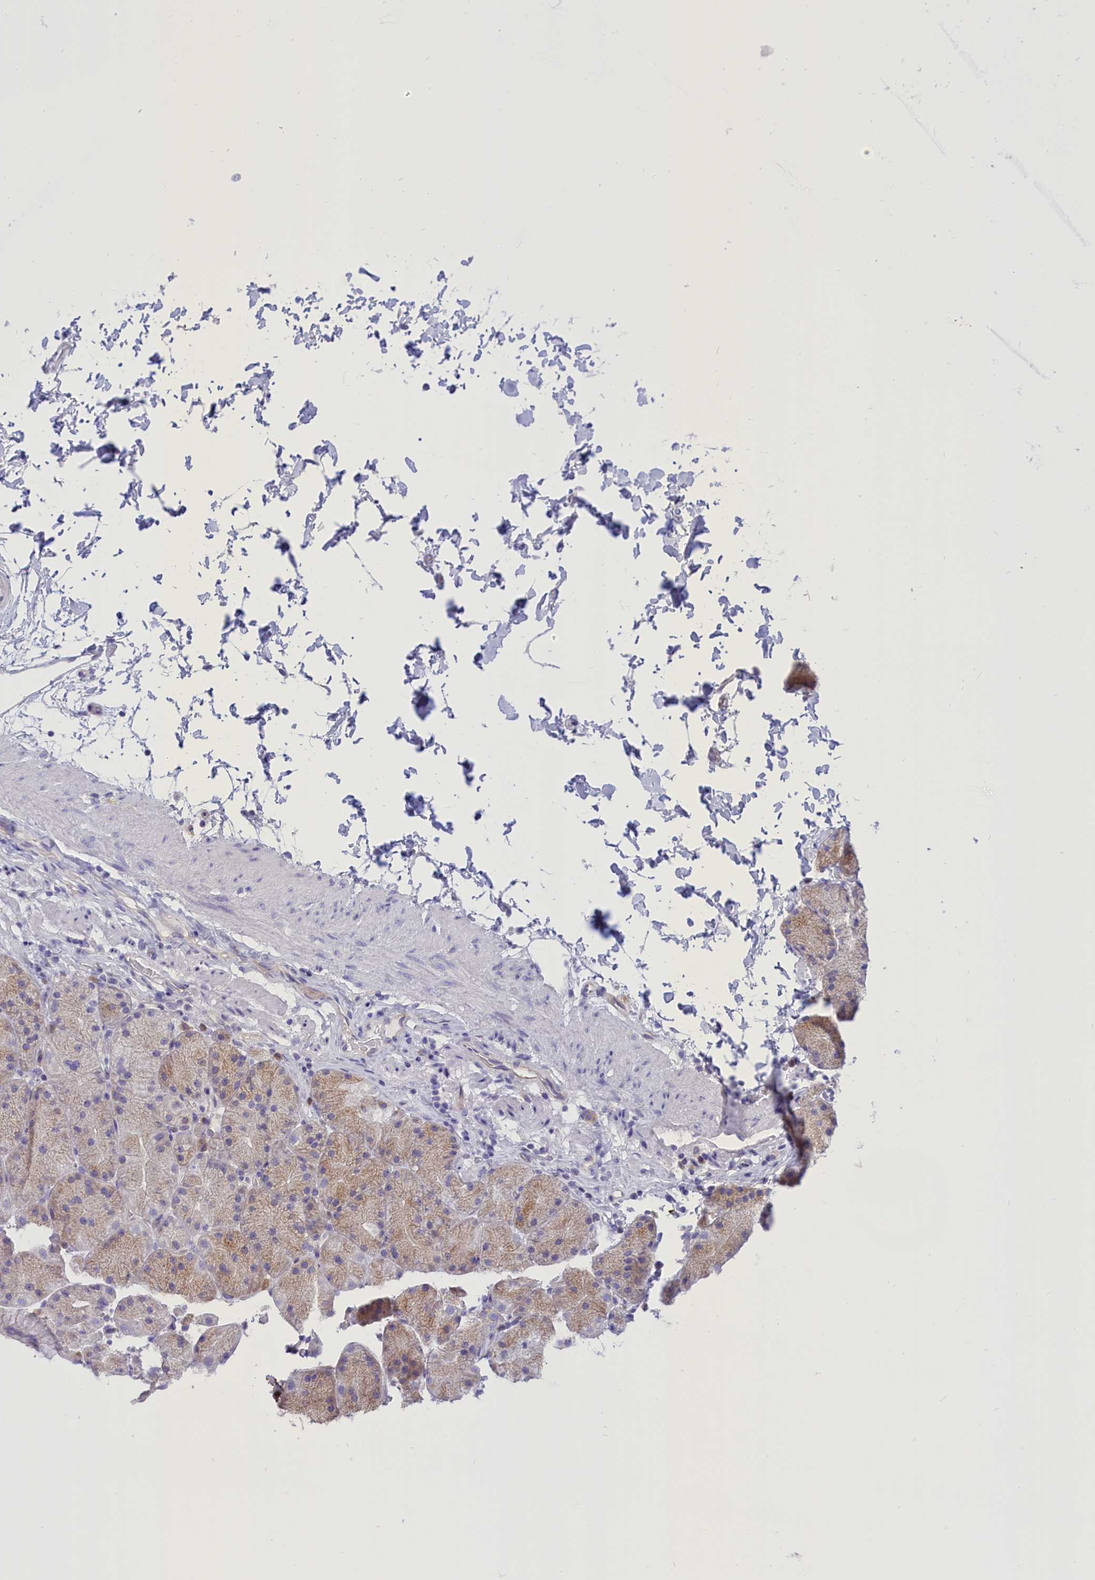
{"staining": {"intensity": "weak", "quantity": "25%-75%", "location": "cytoplasmic/membranous"}, "tissue": "stomach", "cell_type": "Glandular cells", "image_type": "normal", "snomed": [{"axis": "morphology", "description": "Normal tissue, NOS"}, {"axis": "topography", "description": "Stomach, upper"}, {"axis": "topography", "description": "Stomach, lower"}], "caption": "High-magnification brightfield microscopy of unremarkable stomach stained with DAB (brown) and counterstained with hematoxylin (blue). glandular cells exhibit weak cytoplasmic/membranous staining is identified in approximately25%-75% of cells.", "gene": "DCAF16", "patient": {"sex": "male", "age": 67}}